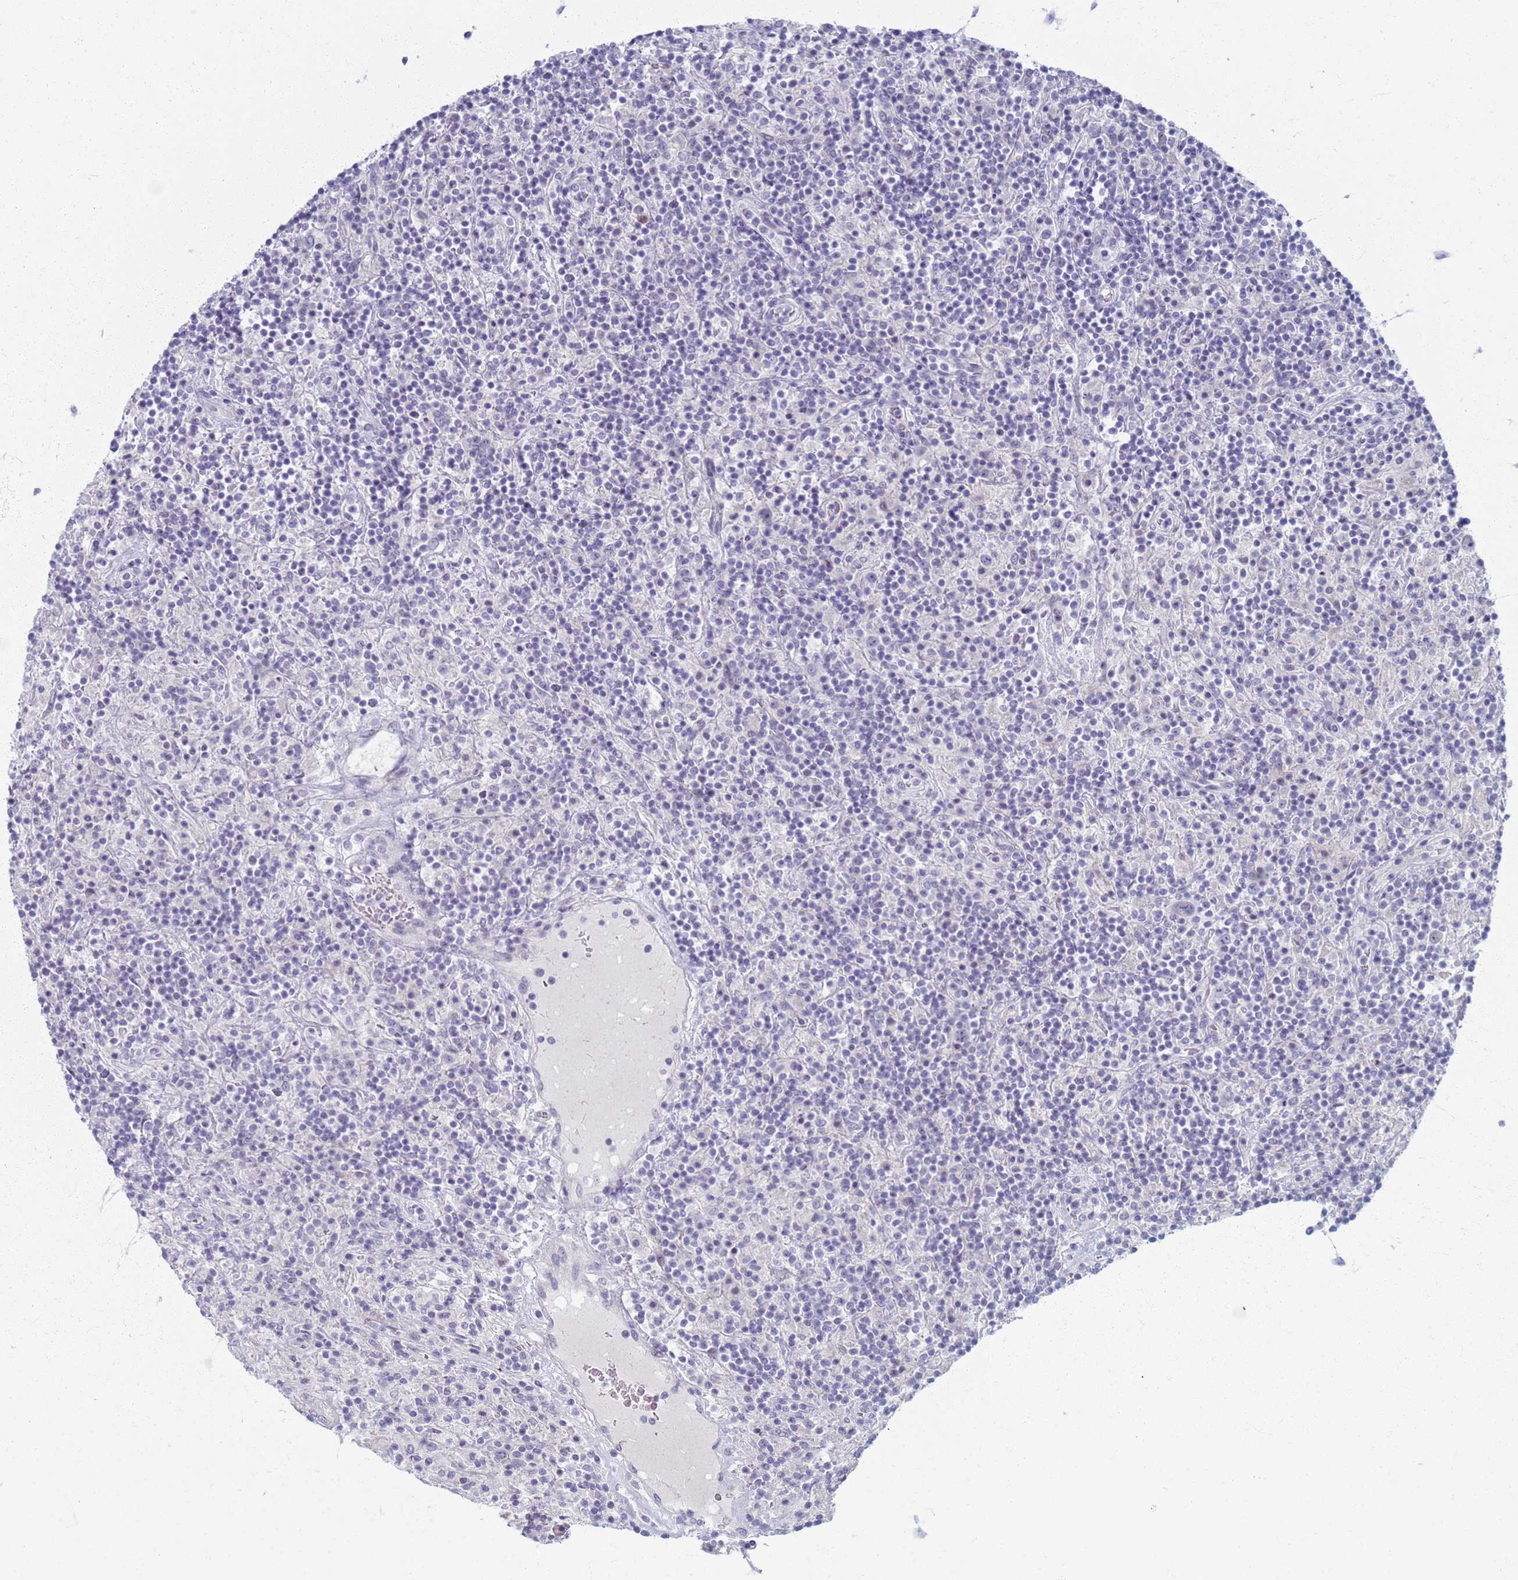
{"staining": {"intensity": "negative", "quantity": "none", "location": "none"}, "tissue": "lymphoma", "cell_type": "Tumor cells", "image_type": "cancer", "snomed": [{"axis": "morphology", "description": "Hodgkin's disease, NOS"}, {"axis": "topography", "description": "Lymph node"}], "caption": "DAB immunohistochemical staining of Hodgkin's disease shows no significant positivity in tumor cells.", "gene": "CLCA2", "patient": {"sex": "male", "age": 70}}